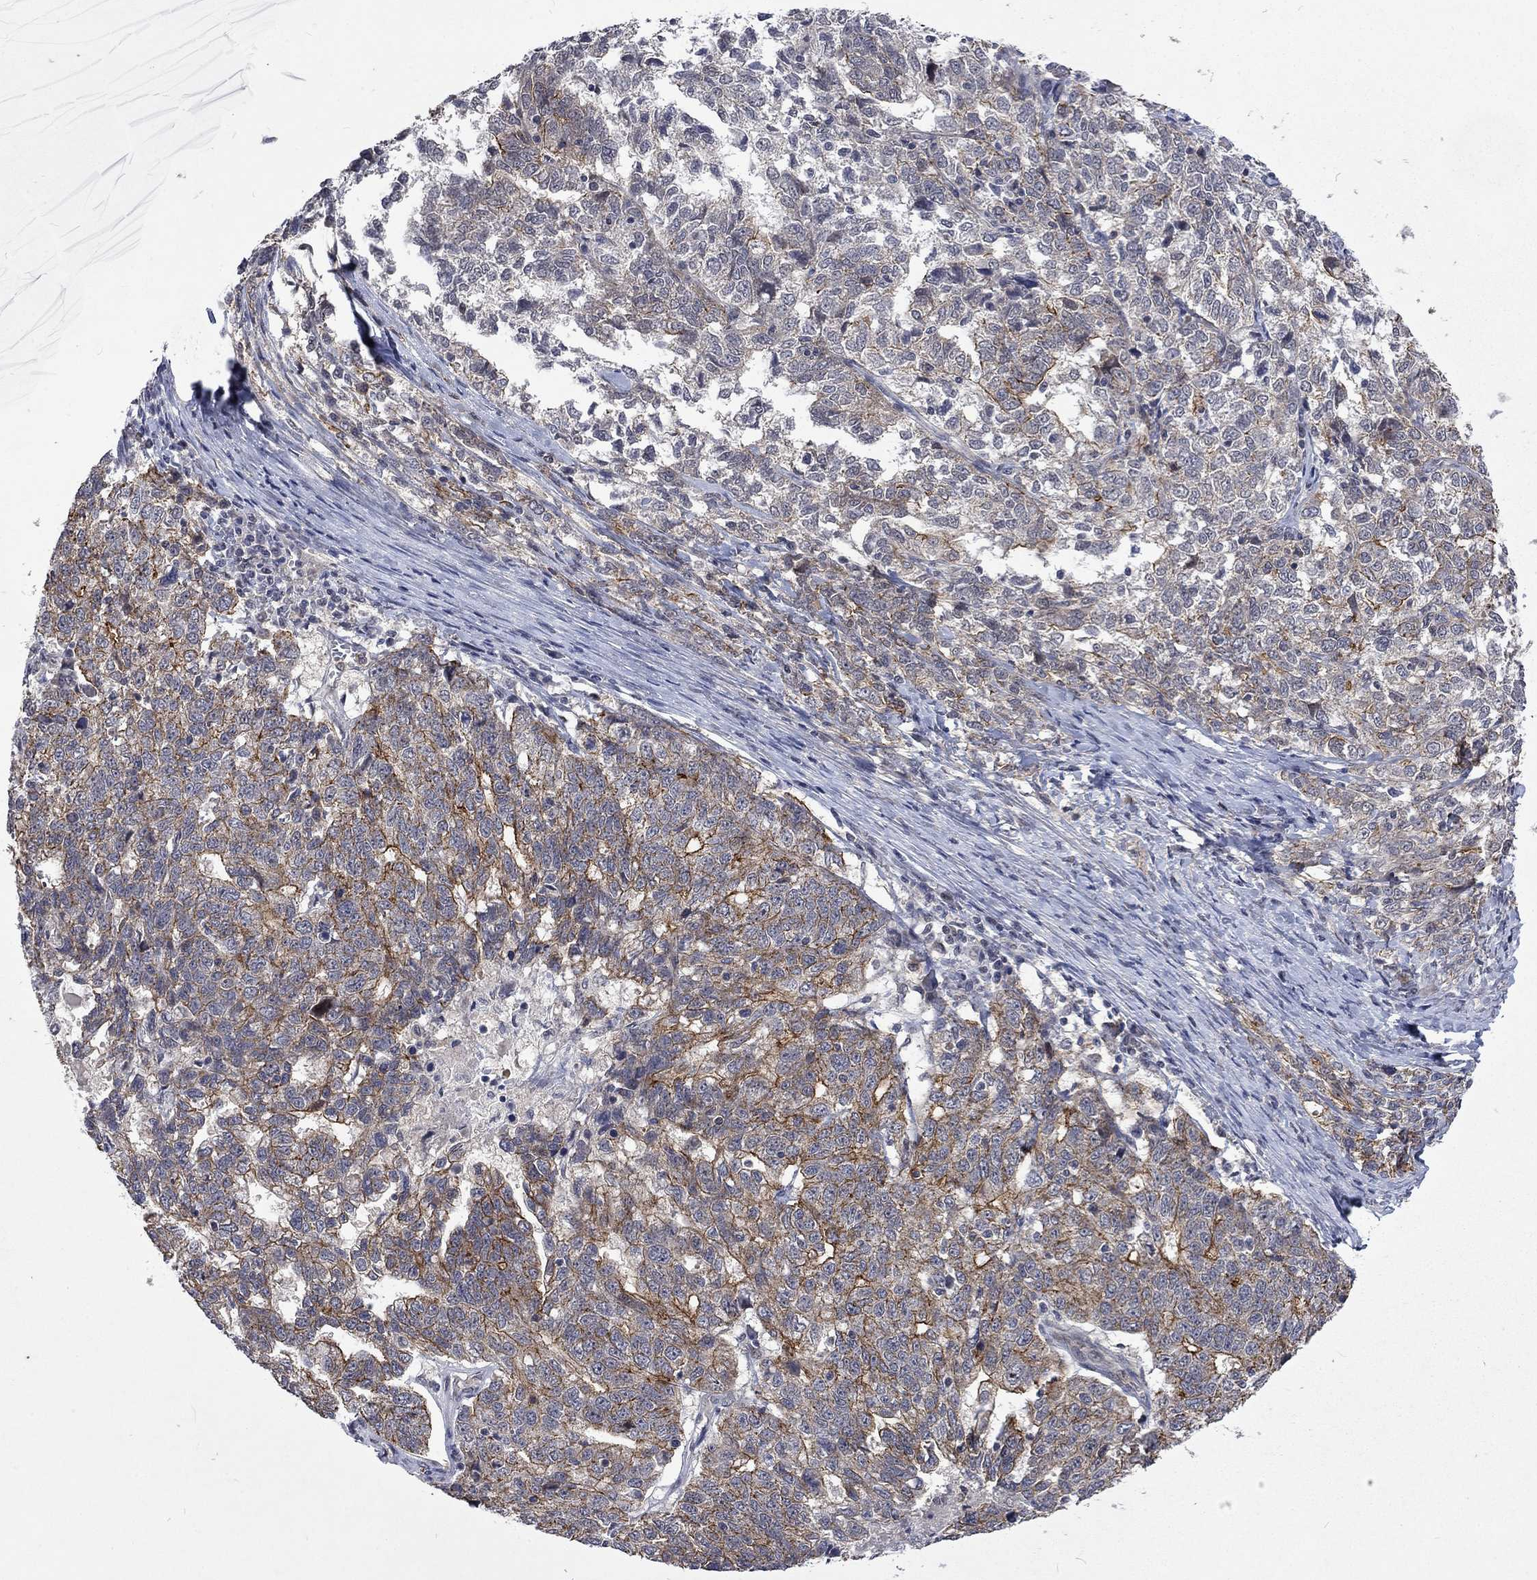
{"staining": {"intensity": "moderate", "quantity": "25%-75%", "location": "cytoplasmic/membranous"}, "tissue": "ovarian cancer", "cell_type": "Tumor cells", "image_type": "cancer", "snomed": [{"axis": "morphology", "description": "Cystadenocarcinoma, serous, NOS"}, {"axis": "topography", "description": "Ovary"}], "caption": "Human ovarian cancer (serous cystadenocarcinoma) stained with a protein marker reveals moderate staining in tumor cells.", "gene": "PPP1R9A", "patient": {"sex": "female", "age": 71}}